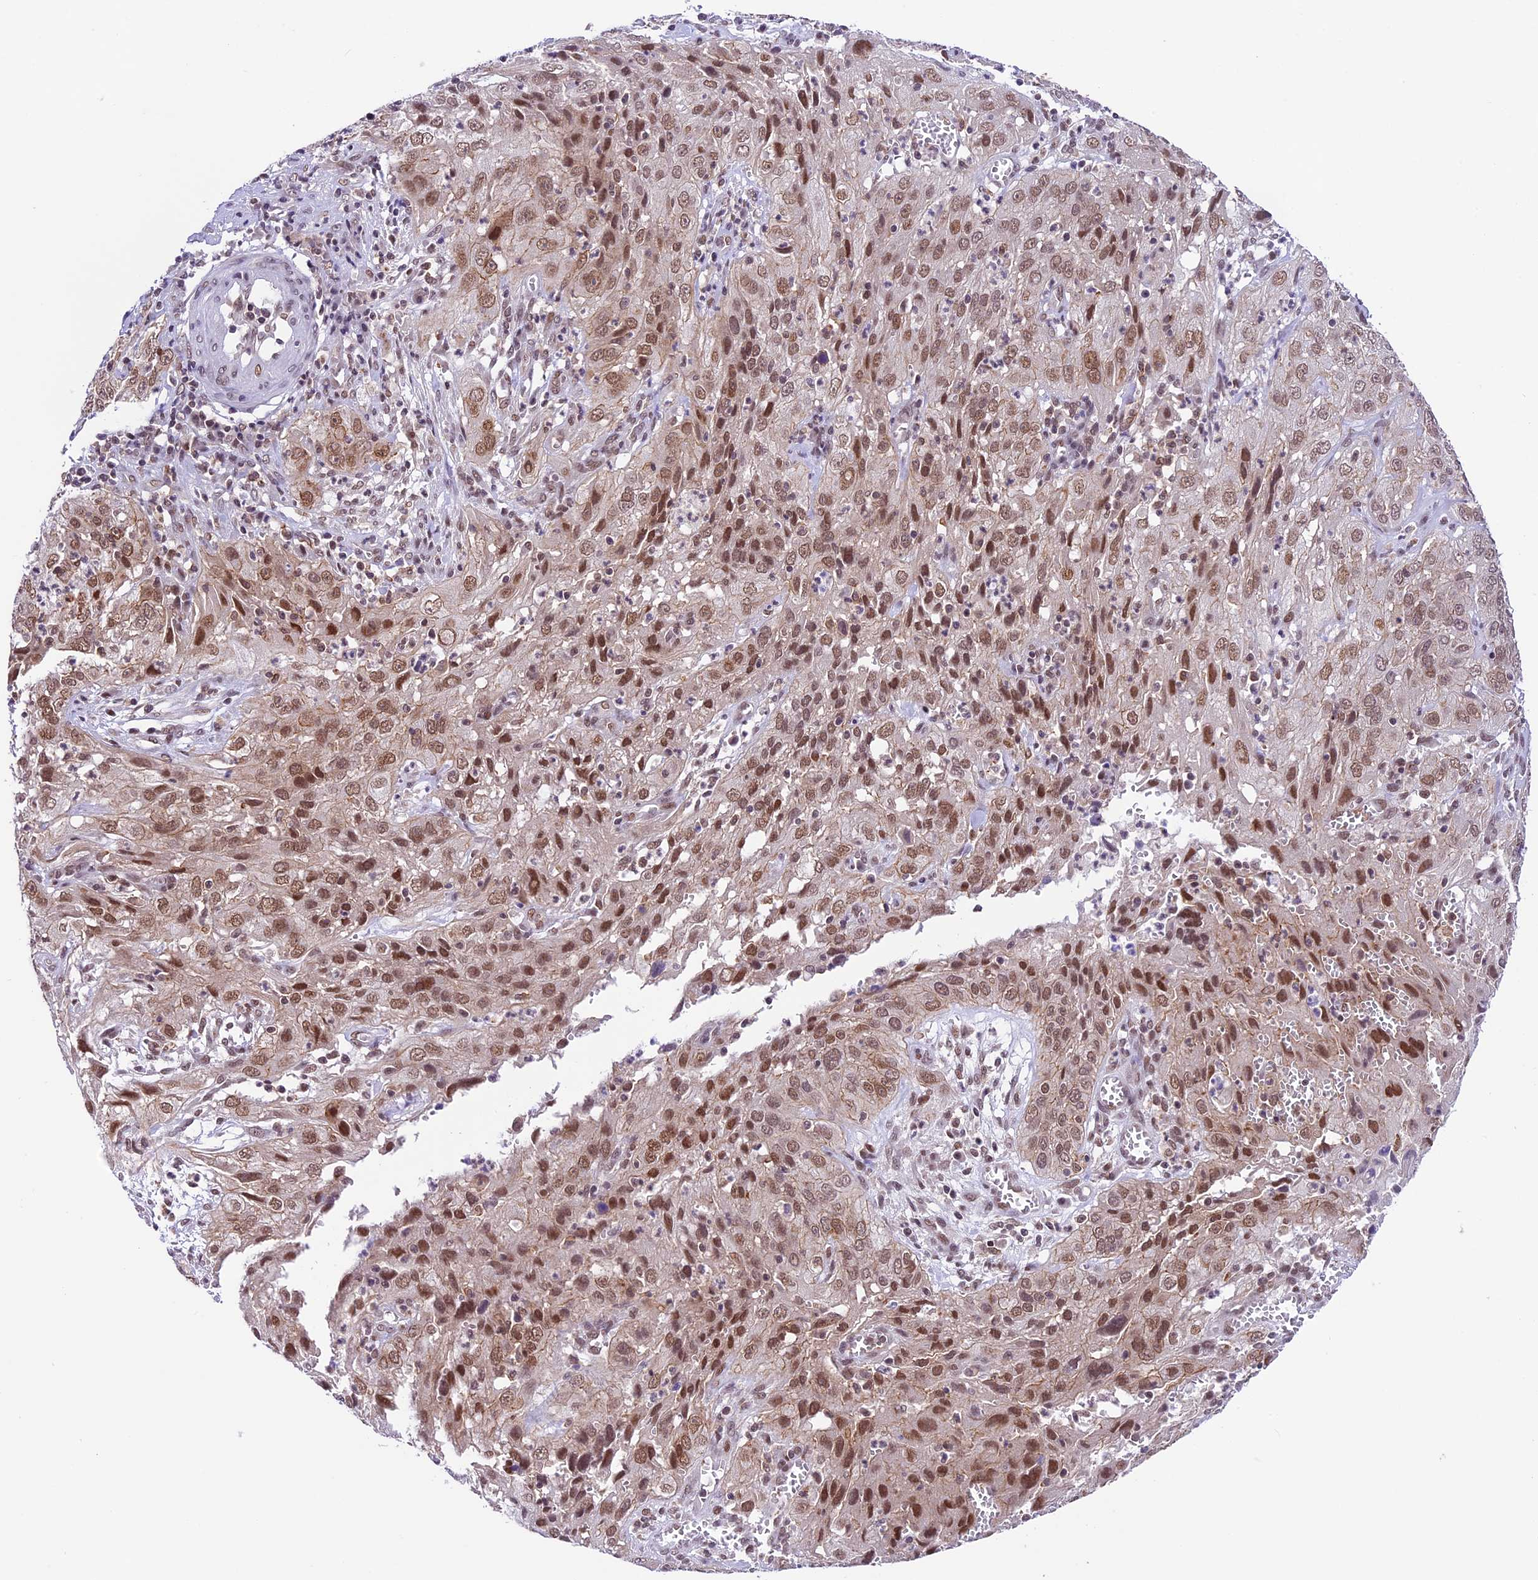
{"staining": {"intensity": "moderate", "quantity": ">75%", "location": "nuclear"}, "tissue": "cervical cancer", "cell_type": "Tumor cells", "image_type": "cancer", "snomed": [{"axis": "morphology", "description": "Squamous cell carcinoma, NOS"}, {"axis": "topography", "description": "Cervix"}], "caption": "Immunohistochemical staining of cervical cancer (squamous cell carcinoma) displays medium levels of moderate nuclear protein positivity in approximately >75% of tumor cells.", "gene": "SHKBP1", "patient": {"sex": "female", "age": 32}}